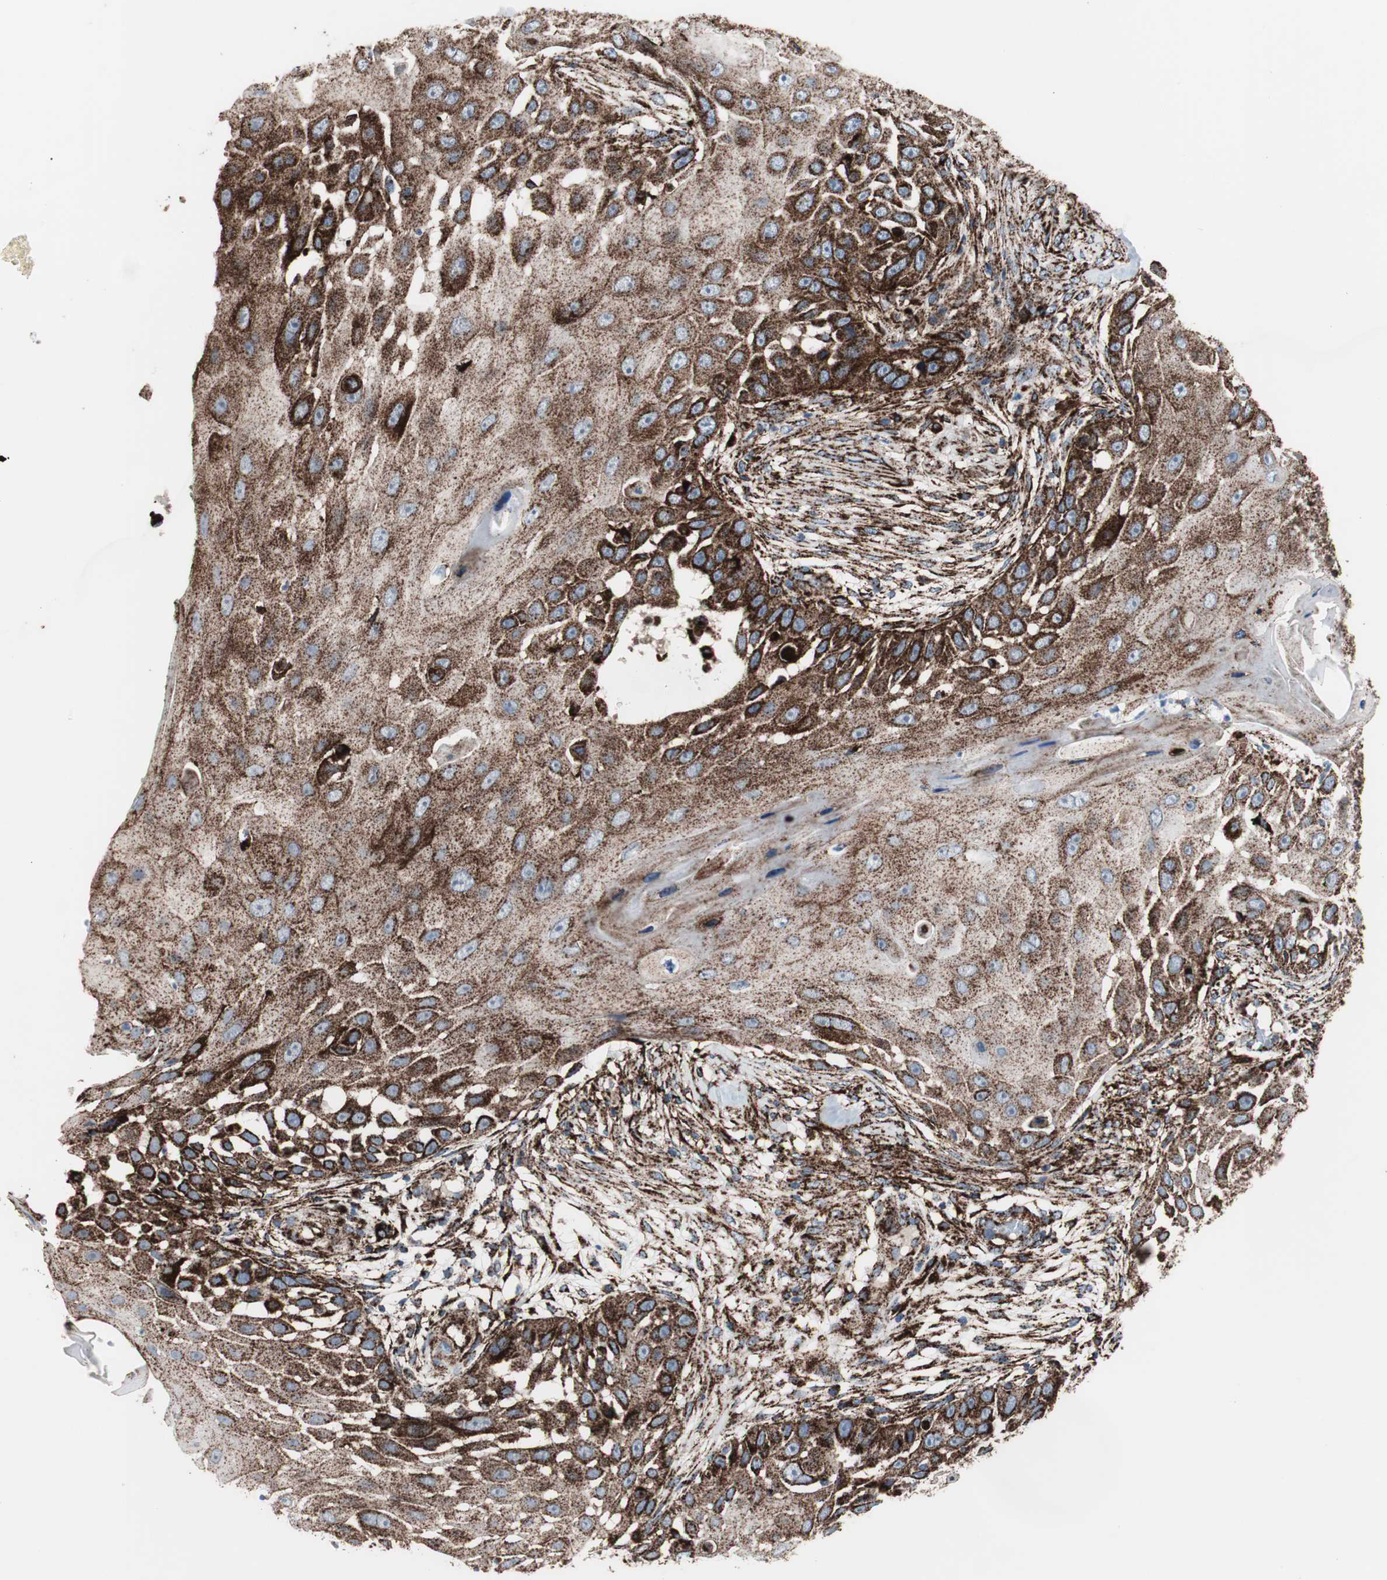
{"staining": {"intensity": "strong", "quantity": ">75%", "location": "cytoplasmic/membranous"}, "tissue": "skin cancer", "cell_type": "Tumor cells", "image_type": "cancer", "snomed": [{"axis": "morphology", "description": "Squamous cell carcinoma, NOS"}, {"axis": "topography", "description": "Skin"}], "caption": "Squamous cell carcinoma (skin) was stained to show a protein in brown. There is high levels of strong cytoplasmic/membranous positivity in approximately >75% of tumor cells.", "gene": "LAMP1", "patient": {"sex": "female", "age": 44}}